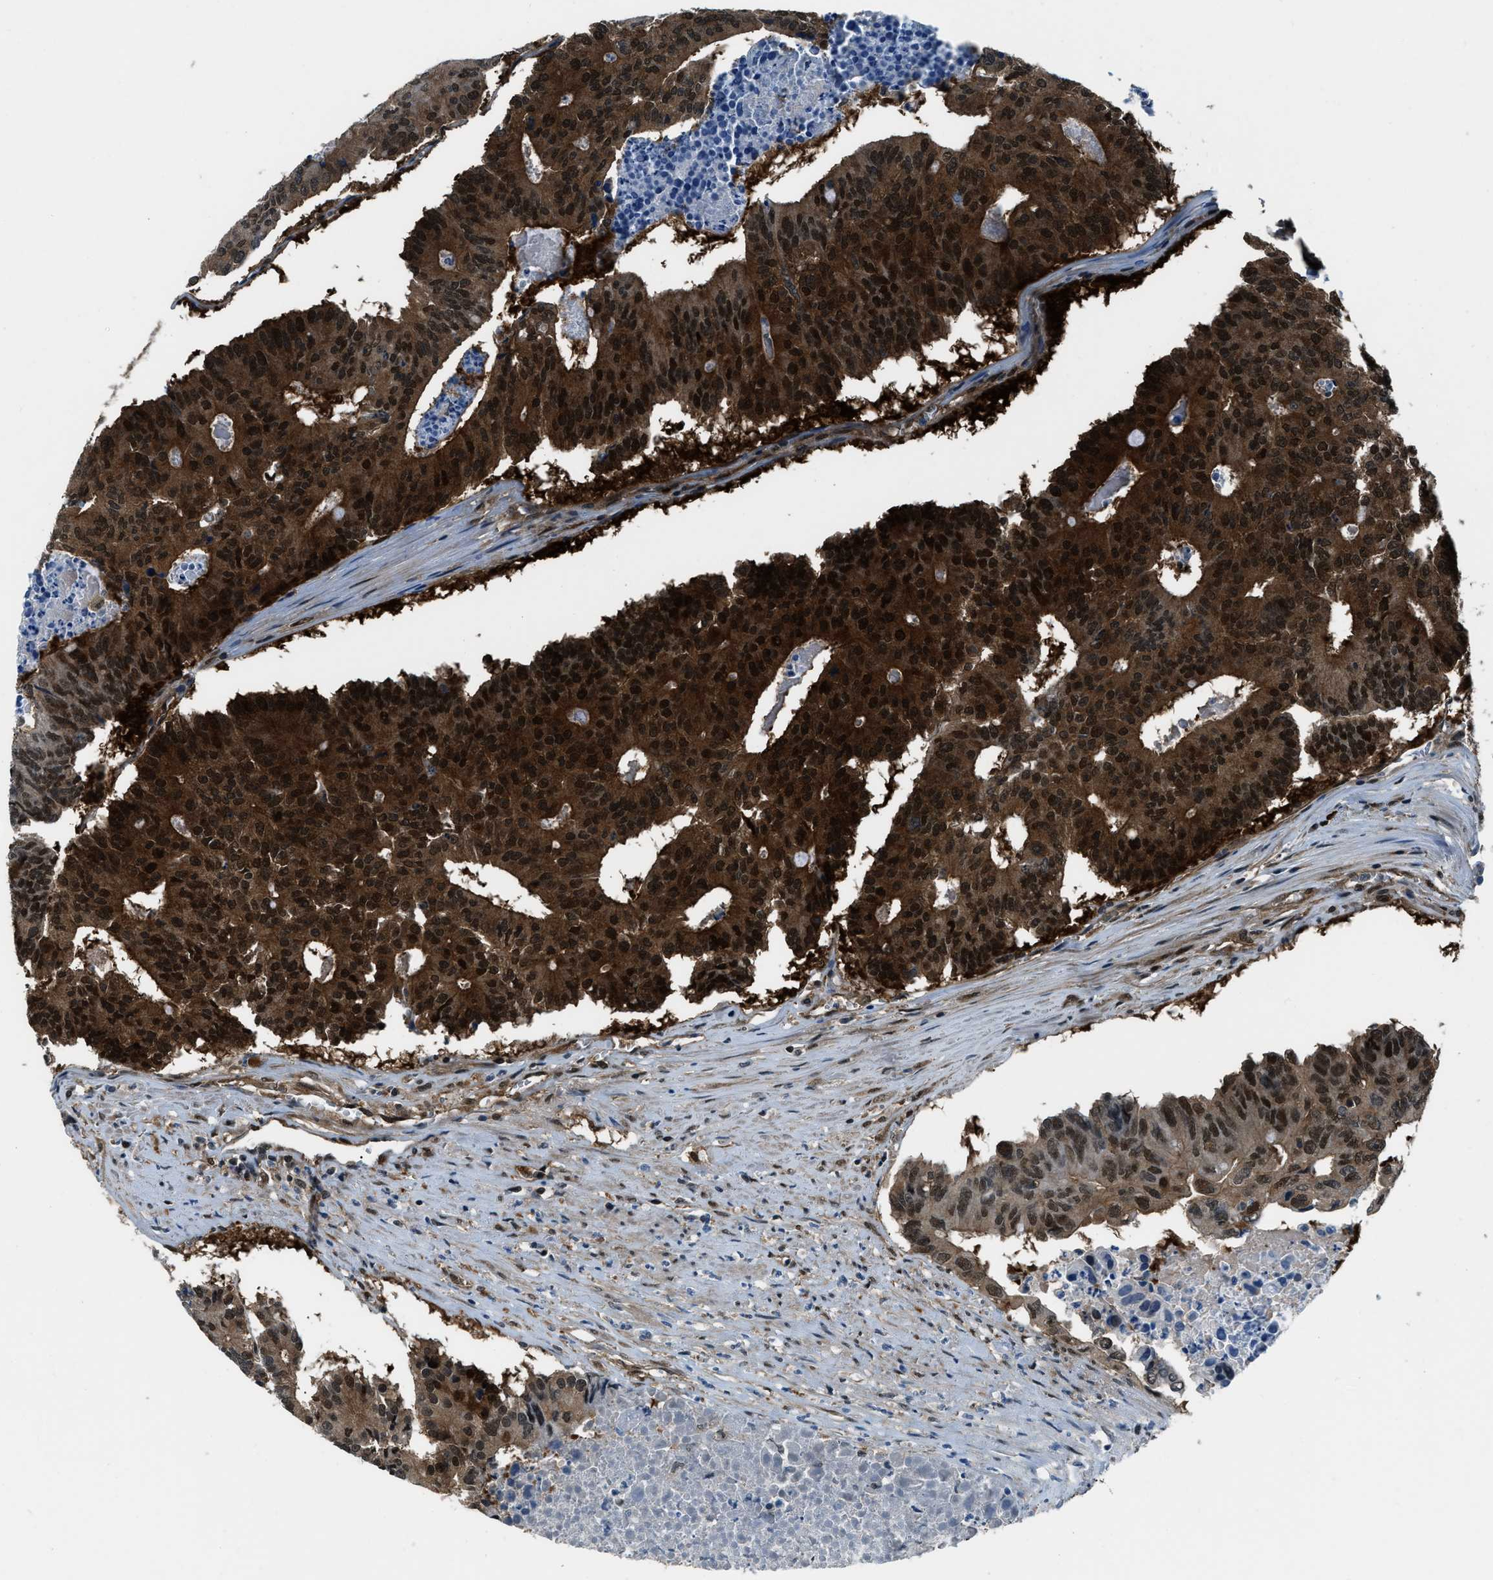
{"staining": {"intensity": "strong", "quantity": ">75%", "location": "cytoplasmic/membranous,nuclear"}, "tissue": "colorectal cancer", "cell_type": "Tumor cells", "image_type": "cancer", "snomed": [{"axis": "morphology", "description": "Adenocarcinoma, NOS"}, {"axis": "topography", "description": "Colon"}], "caption": "Tumor cells reveal strong cytoplasmic/membranous and nuclear expression in about >75% of cells in colorectal cancer.", "gene": "NUDCD3", "patient": {"sex": "male", "age": 87}}